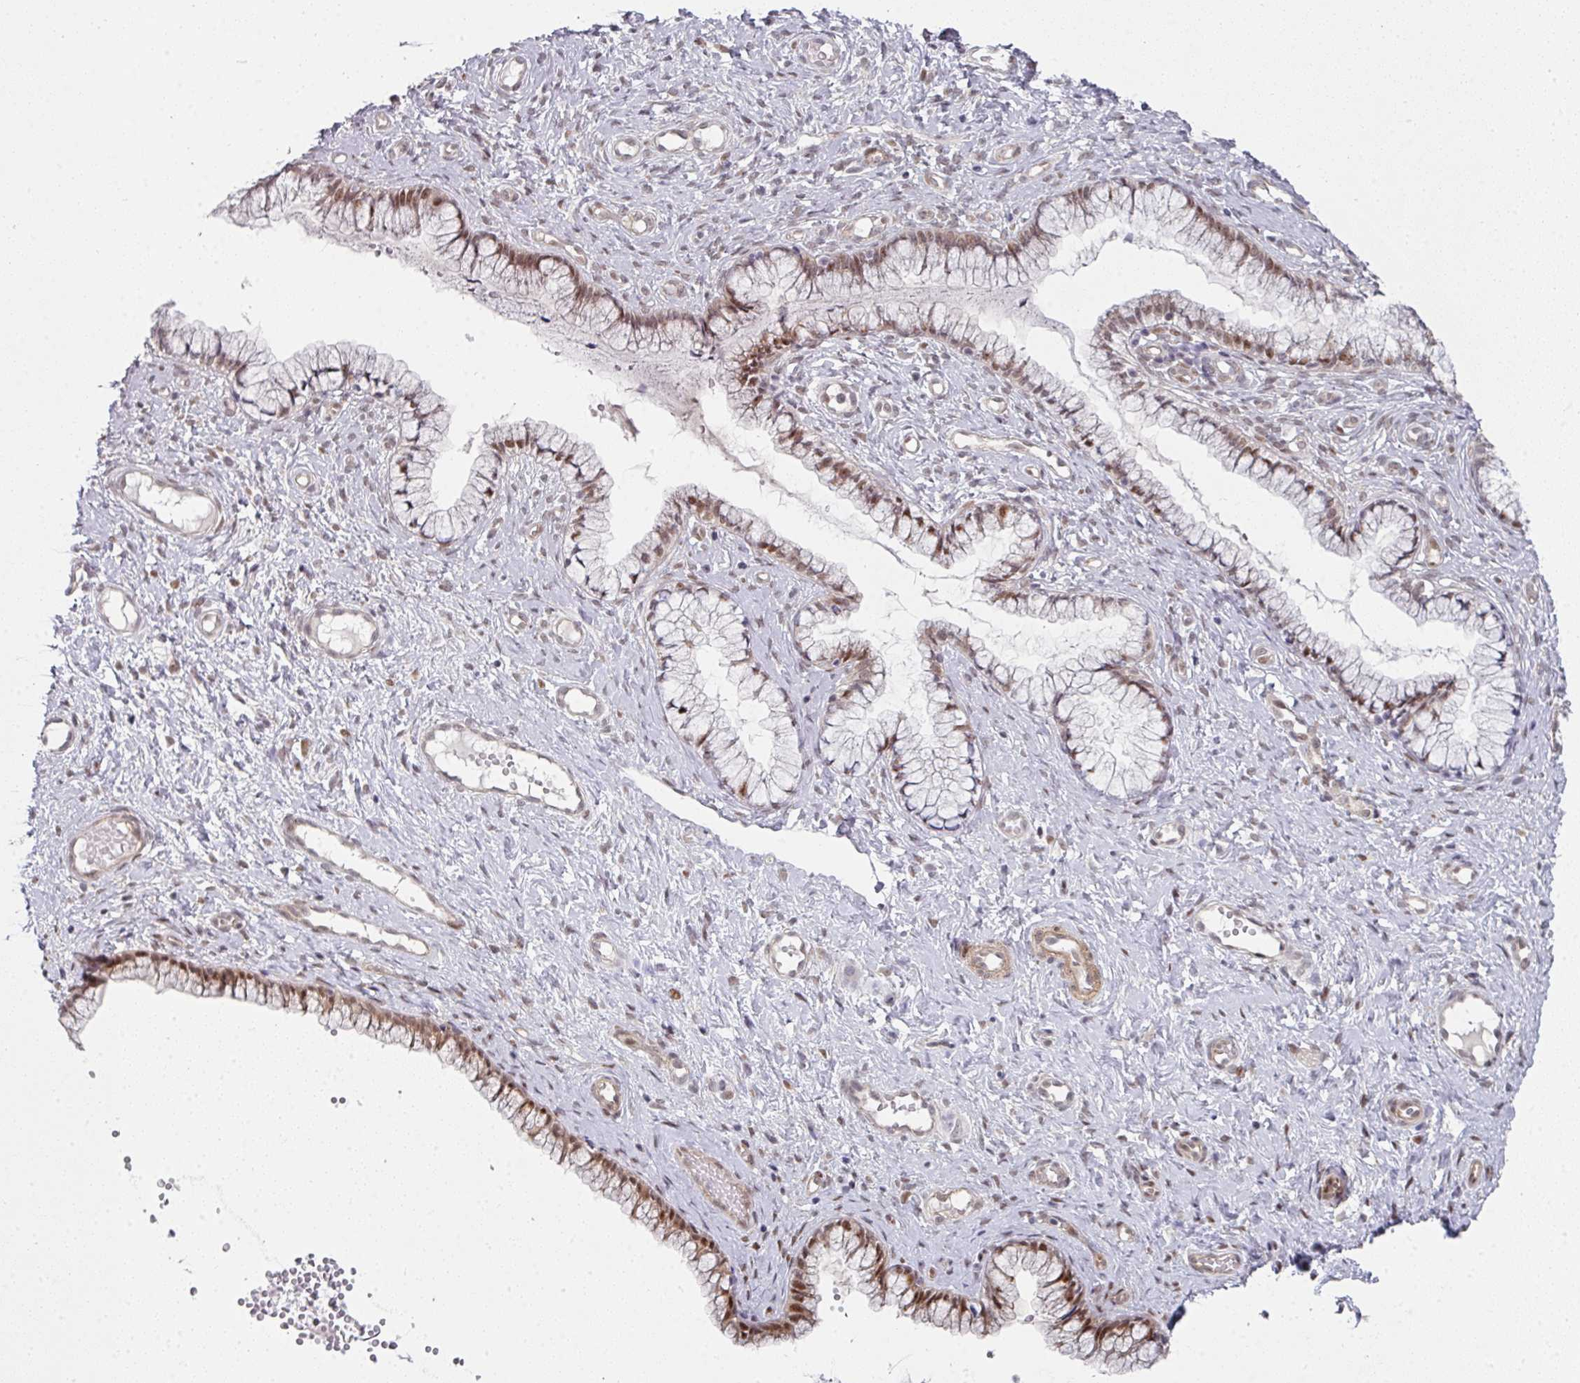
{"staining": {"intensity": "moderate", "quantity": ">75%", "location": "cytoplasmic/membranous,nuclear"}, "tissue": "cervix", "cell_type": "Glandular cells", "image_type": "normal", "snomed": [{"axis": "morphology", "description": "Normal tissue, NOS"}, {"axis": "topography", "description": "Cervix"}], "caption": "Immunohistochemistry (IHC) (DAB) staining of benign human cervix exhibits moderate cytoplasmic/membranous,nuclear protein staining in about >75% of glandular cells. (Stains: DAB in brown, nuclei in blue, Microscopy: brightfield microscopy at high magnification).", "gene": "TMCC1", "patient": {"sex": "female", "age": 36}}